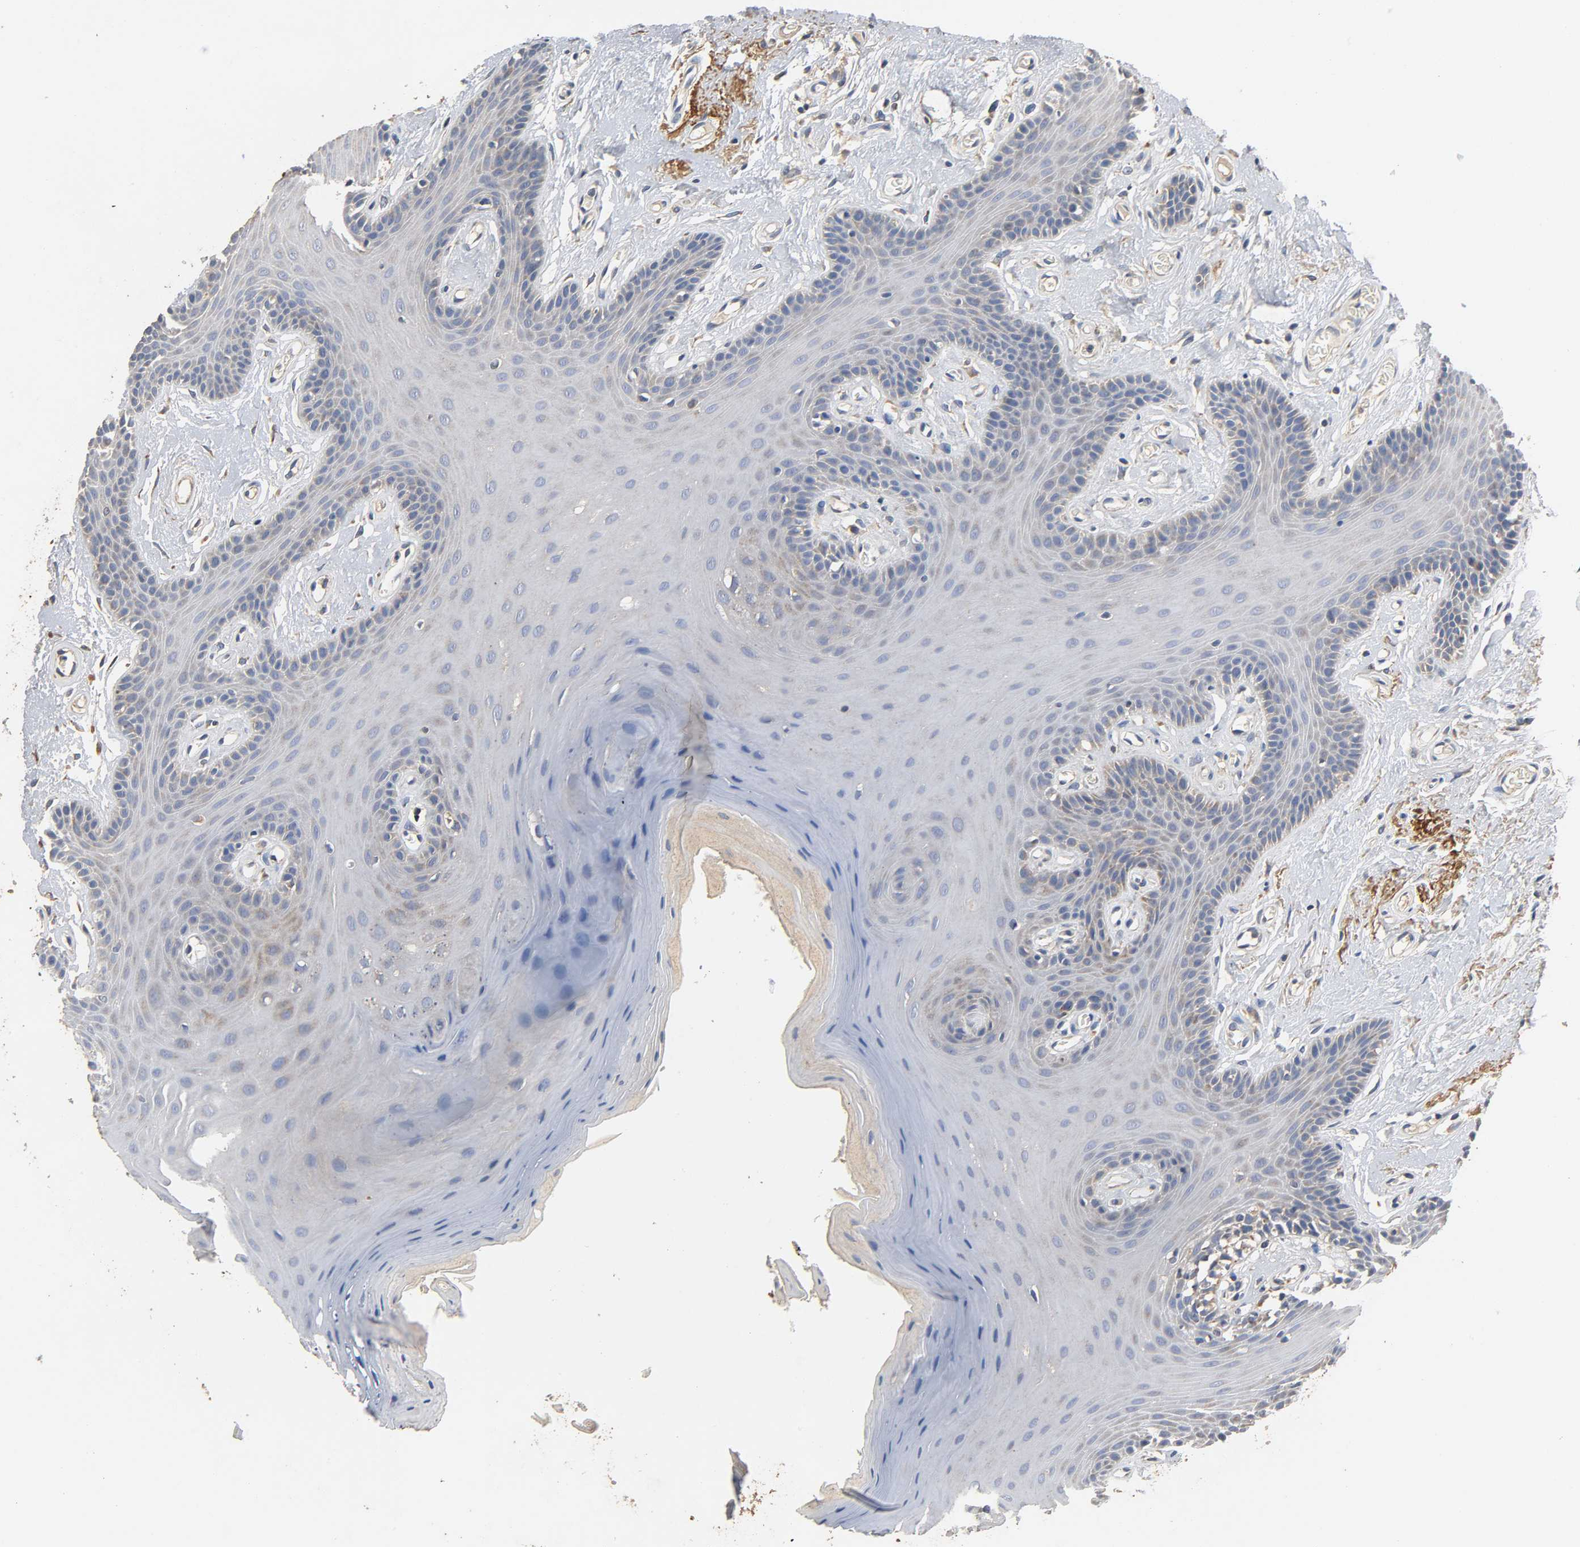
{"staining": {"intensity": "weak", "quantity": "<25%", "location": "cytoplasmic/membranous"}, "tissue": "oral mucosa", "cell_type": "Squamous epithelial cells", "image_type": "normal", "snomed": [{"axis": "morphology", "description": "Normal tissue, NOS"}, {"axis": "morphology", "description": "Squamous cell carcinoma, NOS"}, {"axis": "topography", "description": "Skeletal muscle"}, {"axis": "topography", "description": "Oral tissue"}, {"axis": "topography", "description": "Head-Neck"}], "caption": "Immunohistochemistry photomicrograph of unremarkable oral mucosa stained for a protein (brown), which reveals no positivity in squamous epithelial cells.", "gene": "NDUFS3", "patient": {"sex": "male", "age": 71}}